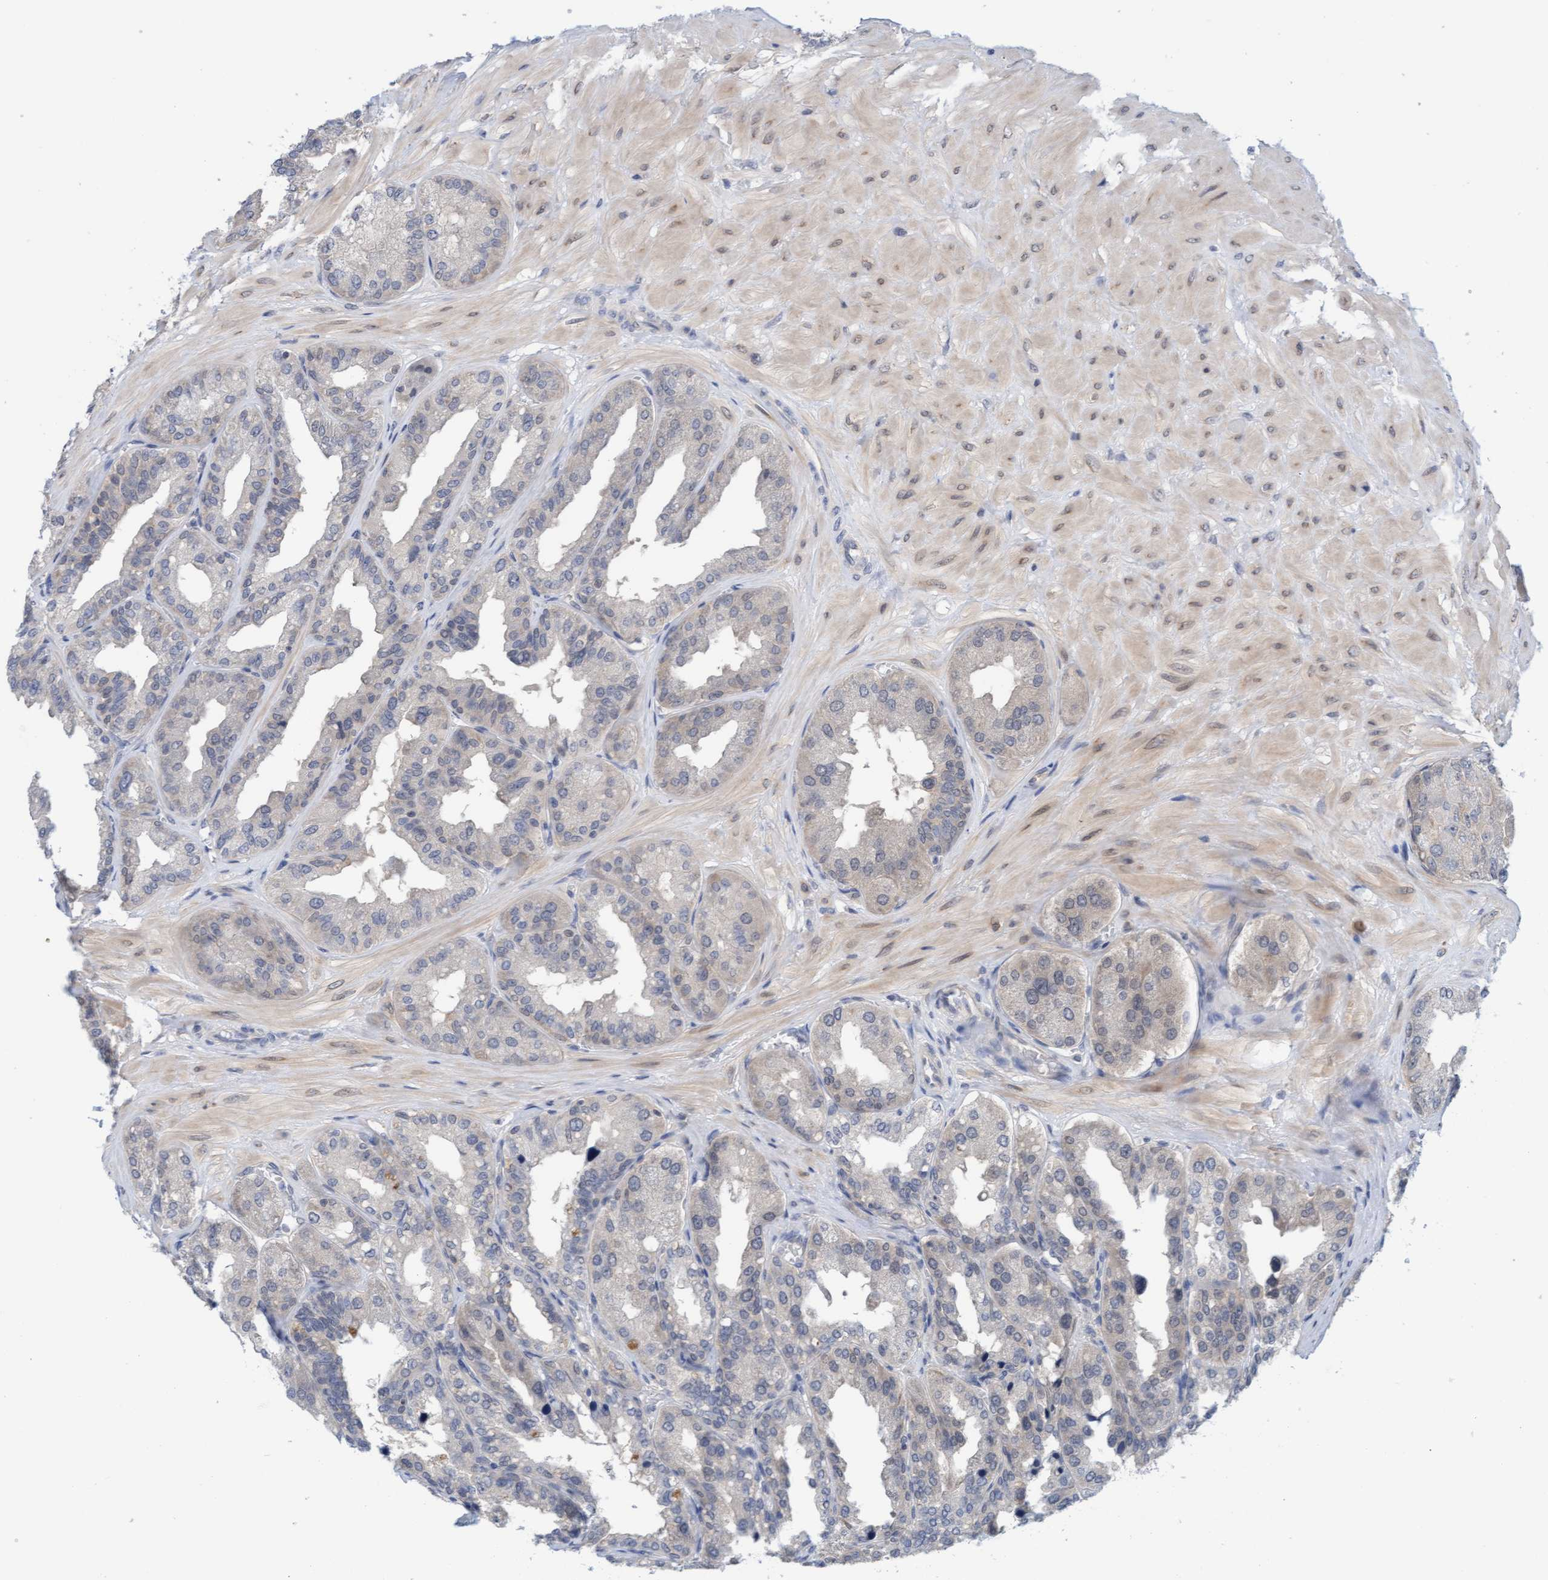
{"staining": {"intensity": "negative", "quantity": "none", "location": "none"}, "tissue": "seminal vesicle", "cell_type": "Glandular cells", "image_type": "normal", "snomed": [{"axis": "morphology", "description": "Normal tissue, NOS"}, {"axis": "topography", "description": "Prostate"}, {"axis": "topography", "description": "Seminal veicle"}], "caption": "DAB (3,3'-diaminobenzidine) immunohistochemical staining of unremarkable human seminal vesicle shows no significant positivity in glandular cells.", "gene": "AMZ2", "patient": {"sex": "male", "age": 51}}